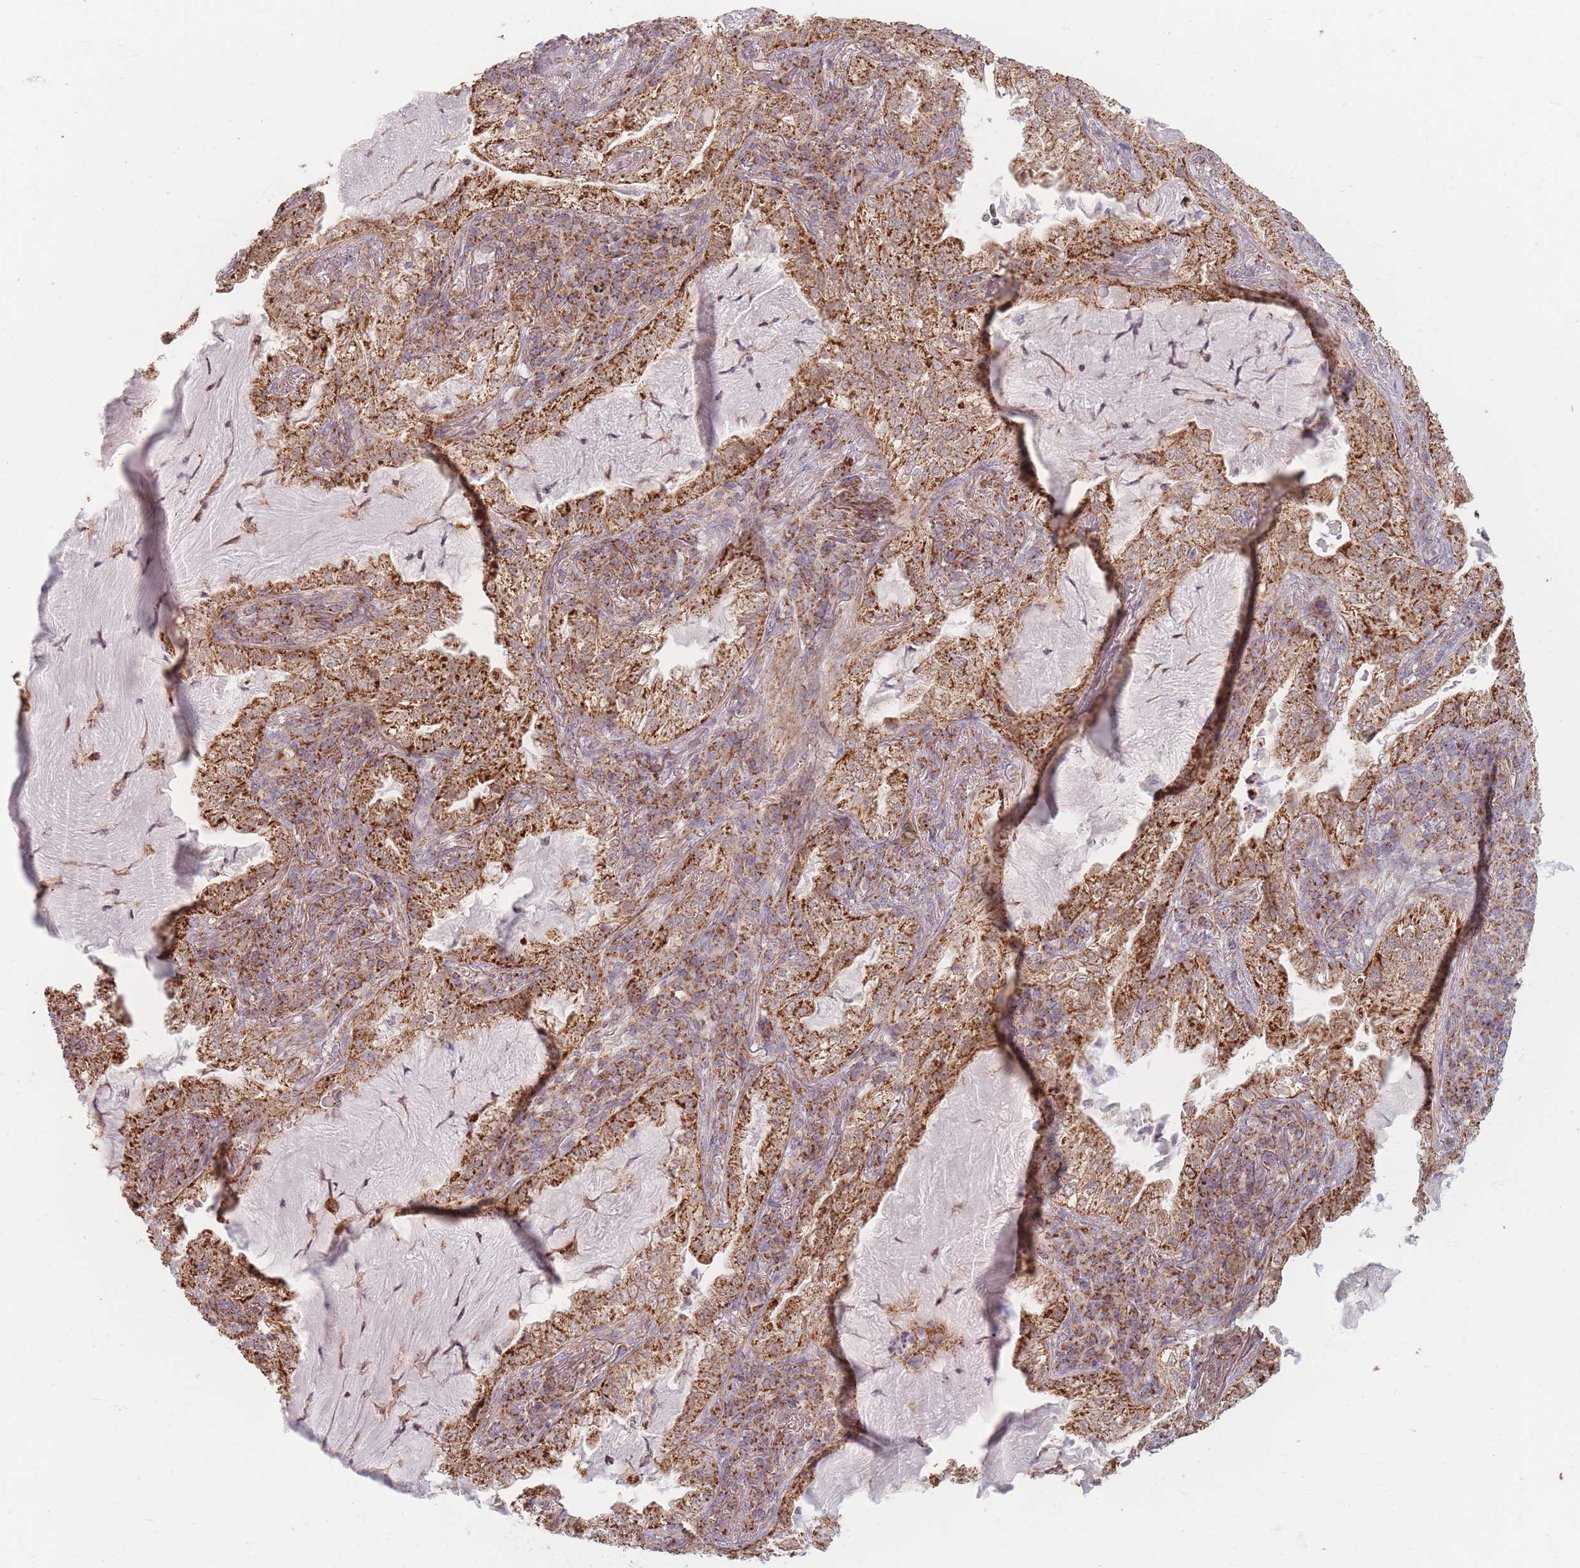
{"staining": {"intensity": "strong", "quantity": ">75%", "location": "cytoplasmic/membranous"}, "tissue": "lung cancer", "cell_type": "Tumor cells", "image_type": "cancer", "snomed": [{"axis": "morphology", "description": "Adenocarcinoma, NOS"}, {"axis": "topography", "description": "Lung"}], "caption": "Adenocarcinoma (lung) stained for a protein exhibits strong cytoplasmic/membranous positivity in tumor cells.", "gene": "ESRP2", "patient": {"sex": "female", "age": 73}}